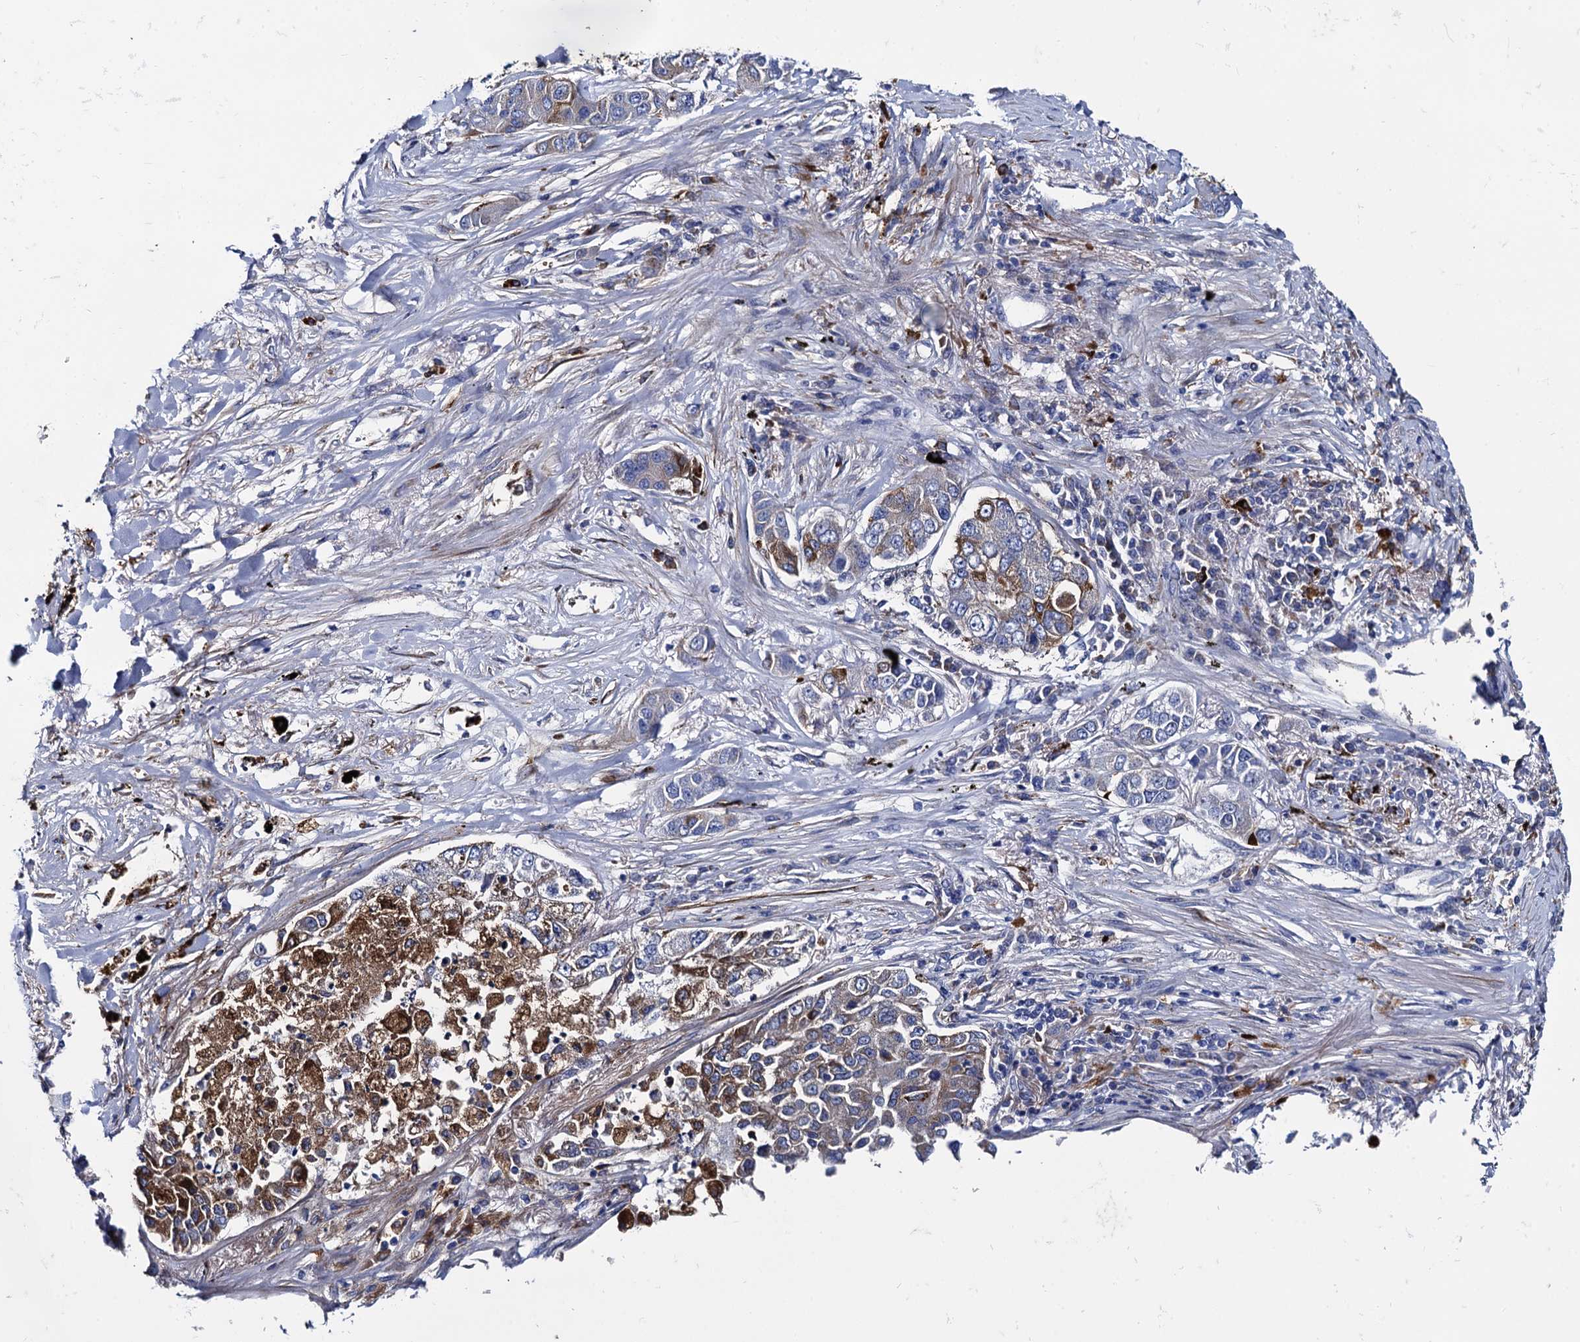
{"staining": {"intensity": "moderate", "quantity": "<25%", "location": "cytoplasmic/membranous"}, "tissue": "lung cancer", "cell_type": "Tumor cells", "image_type": "cancer", "snomed": [{"axis": "morphology", "description": "Adenocarcinoma, NOS"}, {"axis": "topography", "description": "Lung"}], "caption": "Immunohistochemical staining of human lung adenocarcinoma exhibits low levels of moderate cytoplasmic/membranous protein expression in approximately <25% of tumor cells. (DAB (3,3'-diaminobenzidine) IHC with brightfield microscopy, high magnification).", "gene": "APOD", "patient": {"sex": "male", "age": 49}}